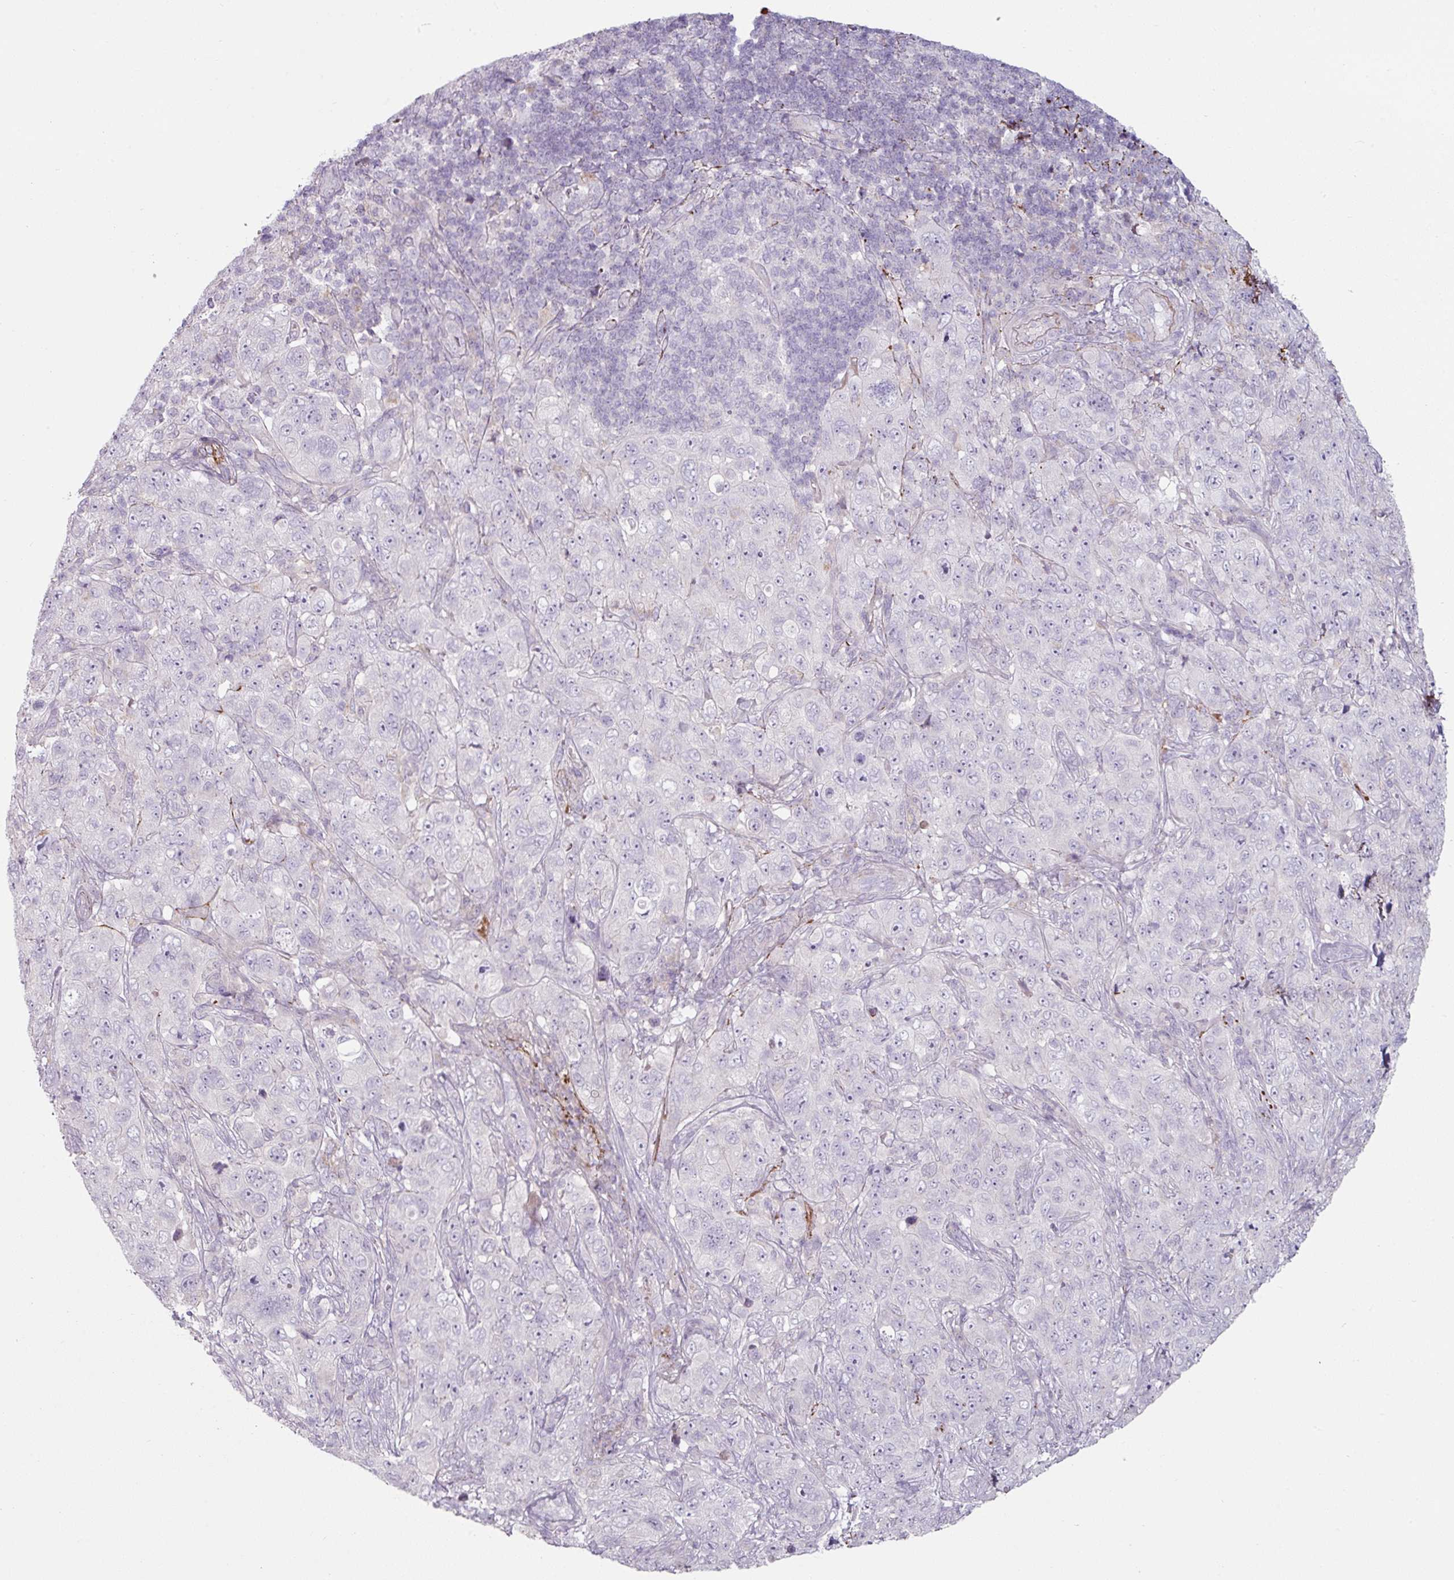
{"staining": {"intensity": "negative", "quantity": "none", "location": "none"}, "tissue": "pancreatic cancer", "cell_type": "Tumor cells", "image_type": "cancer", "snomed": [{"axis": "morphology", "description": "Adenocarcinoma, NOS"}, {"axis": "topography", "description": "Pancreas"}], "caption": "Protein analysis of pancreatic cancer (adenocarcinoma) exhibits no significant positivity in tumor cells.", "gene": "MTMR14", "patient": {"sex": "male", "age": 68}}